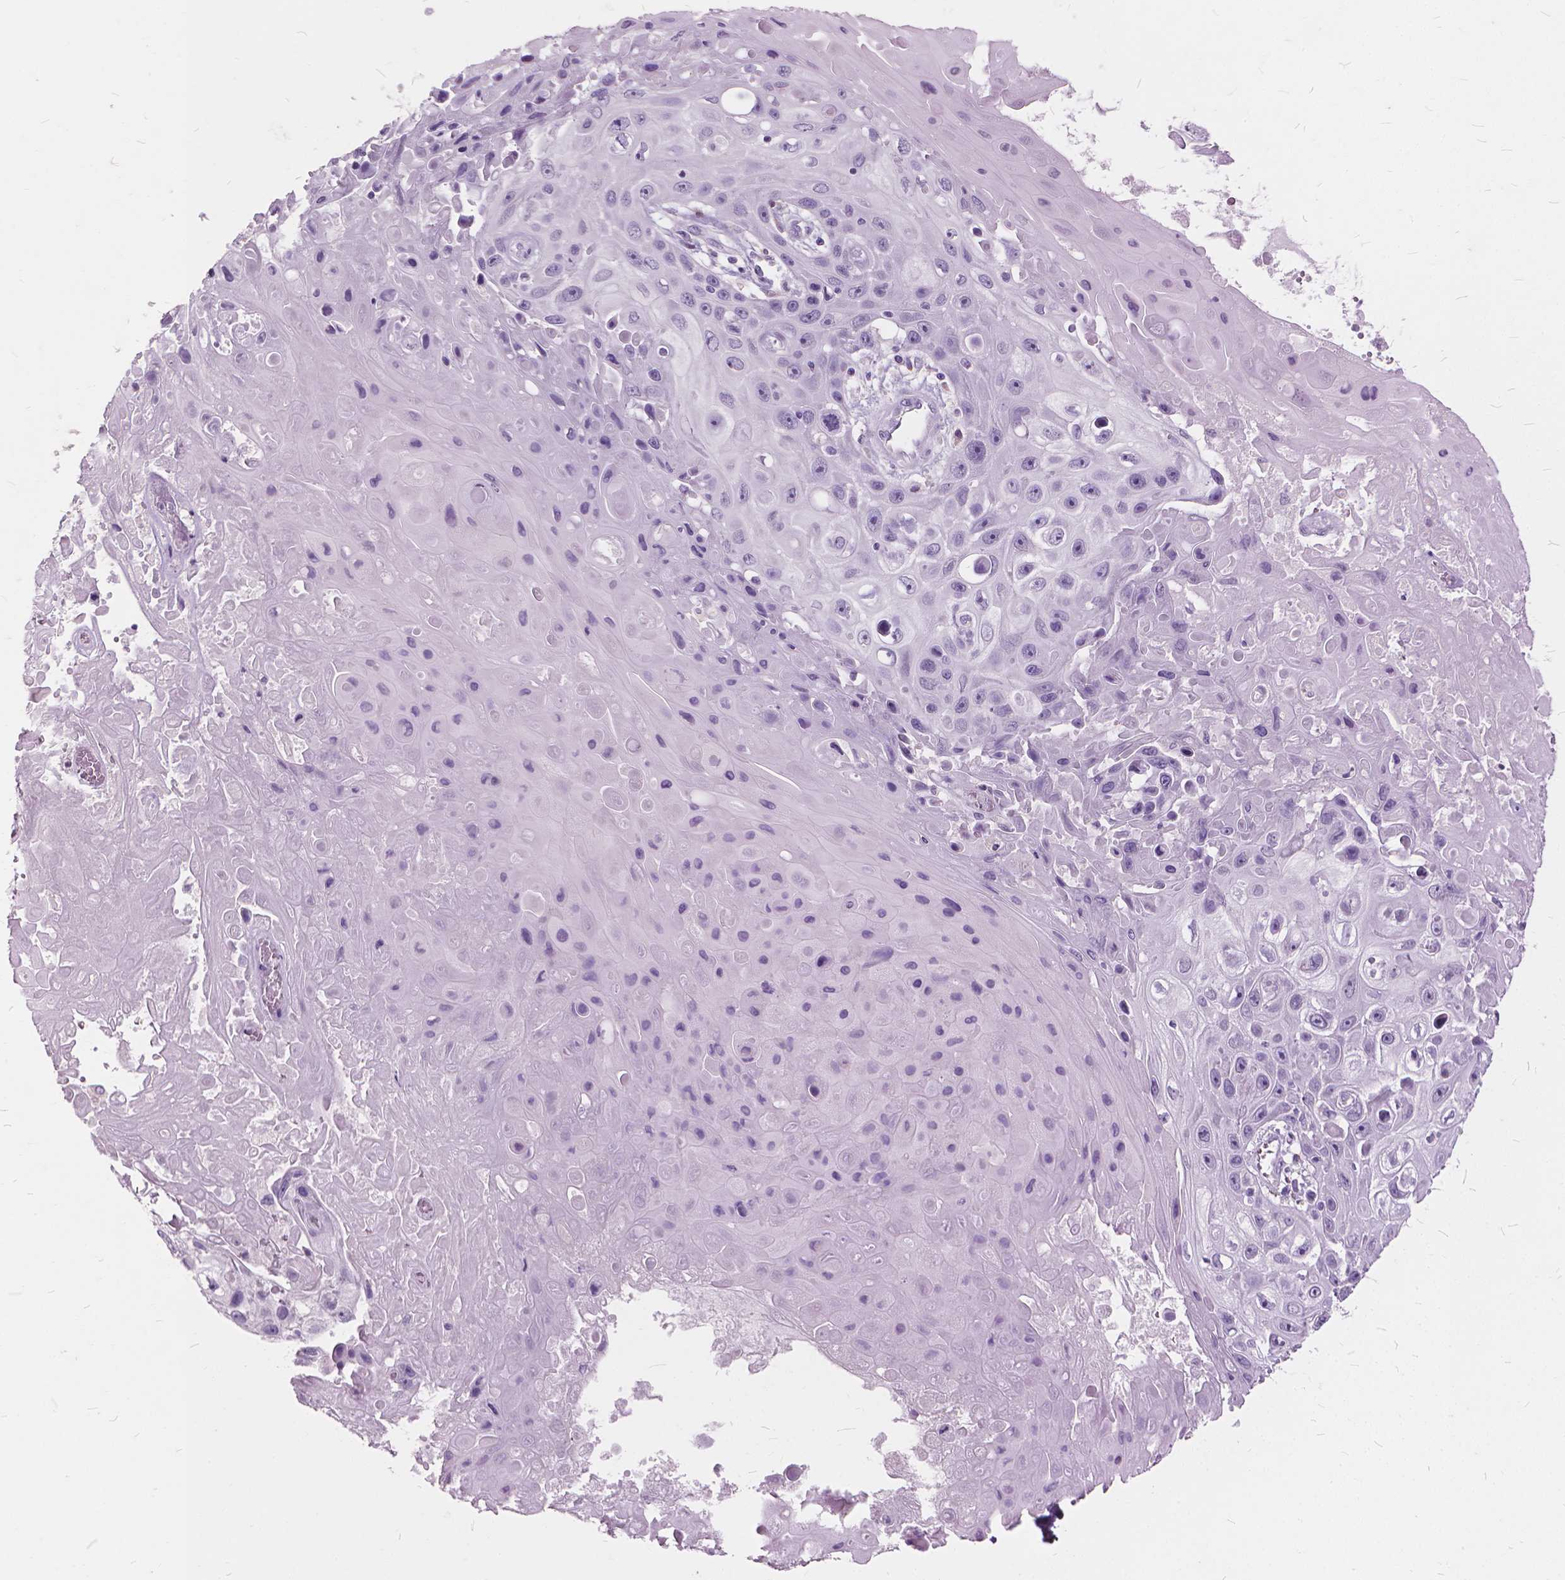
{"staining": {"intensity": "negative", "quantity": "none", "location": "none"}, "tissue": "skin cancer", "cell_type": "Tumor cells", "image_type": "cancer", "snomed": [{"axis": "morphology", "description": "Squamous cell carcinoma, NOS"}, {"axis": "topography", "description": "Skin"}], "caption": "IHC micrograph of neoplastic tissue: human skin squamous cell carcinoma stained with DAB (3,3'-diaminobenzidine) reveals no significant protein staining in tumor cells.", "gene": "DNM1", "patient": {"sex": "male", "age": 82}}